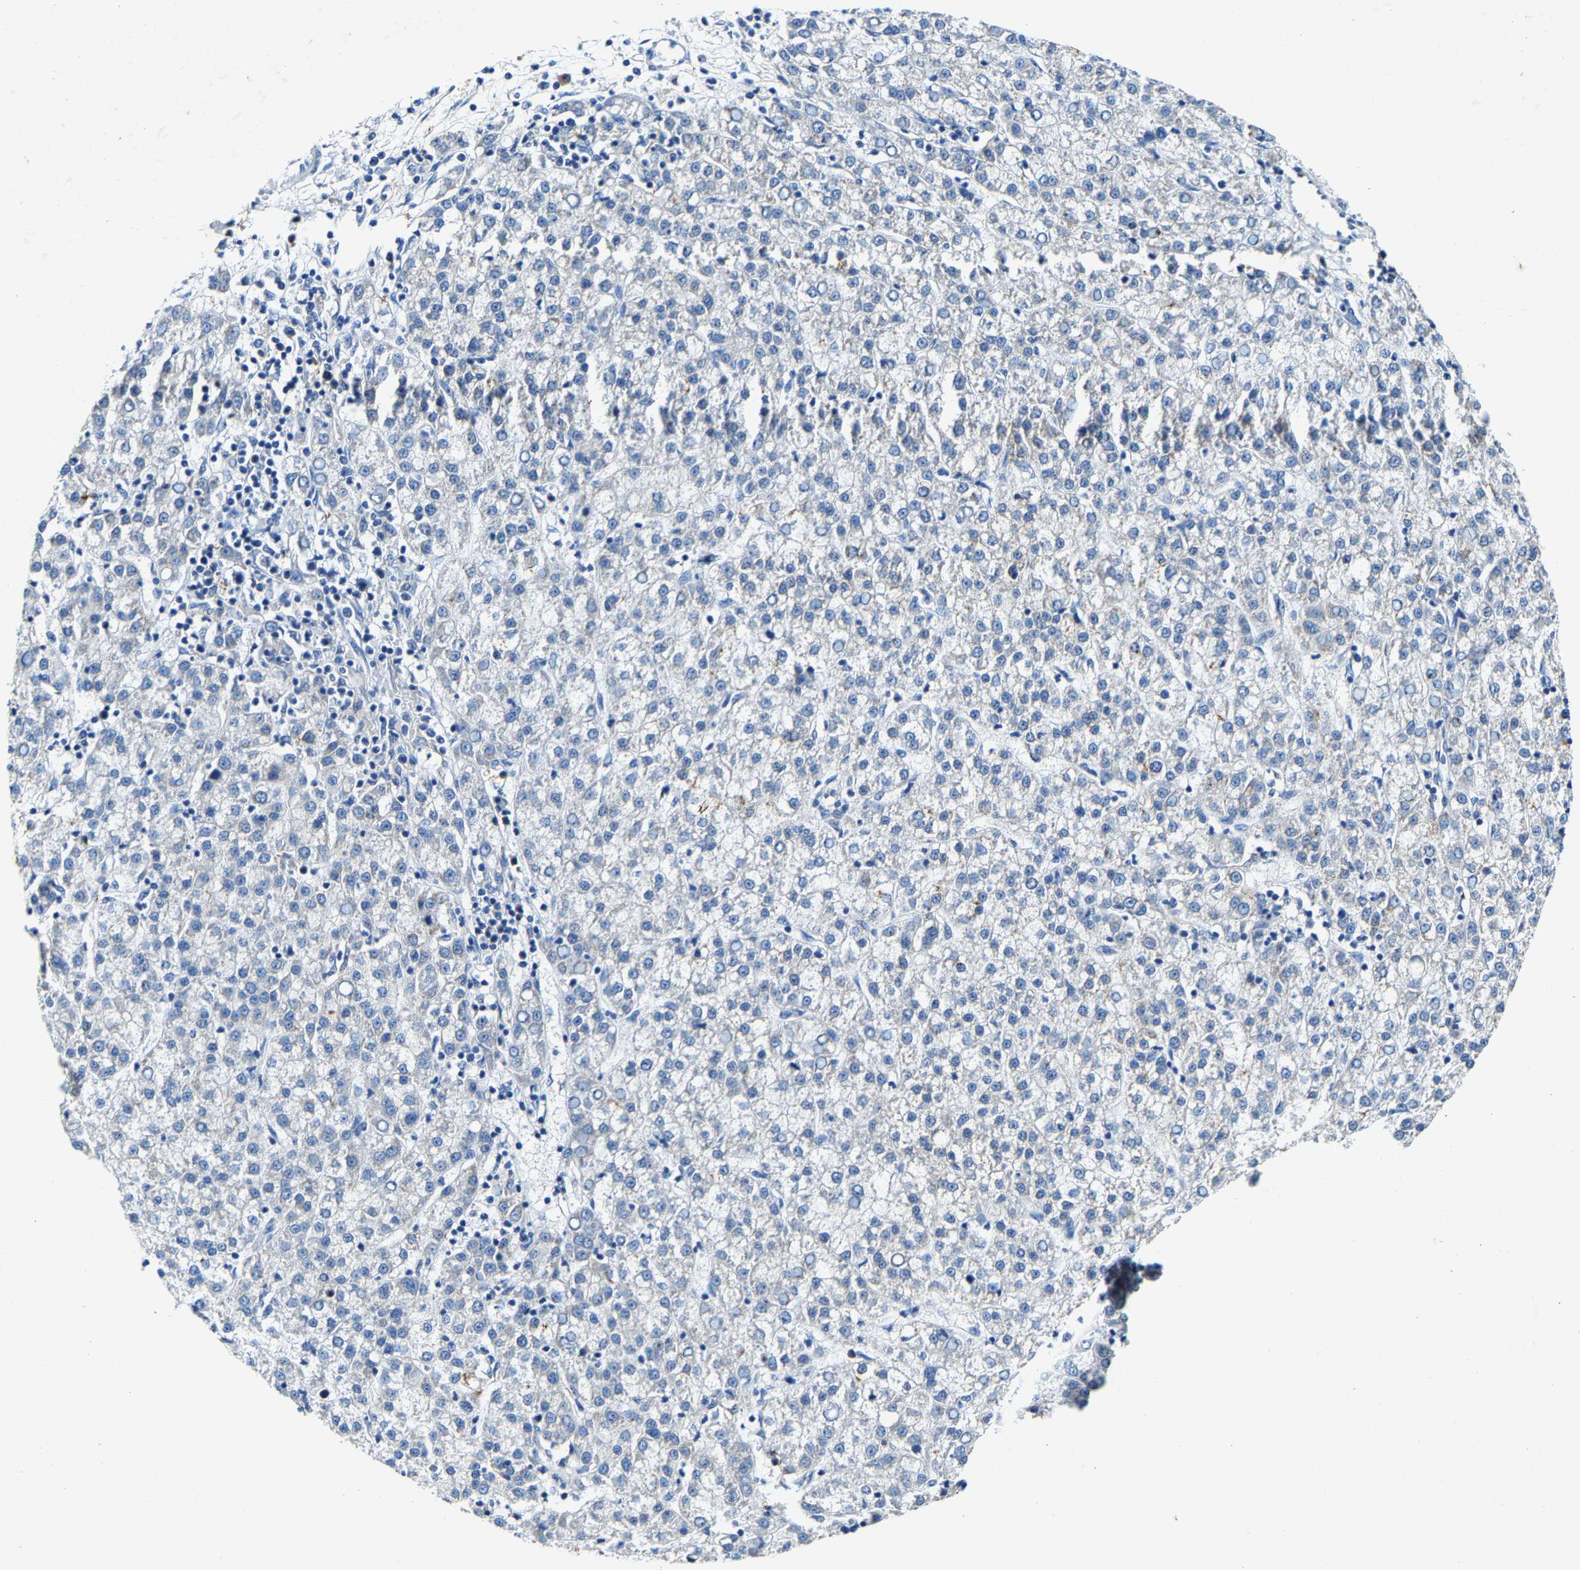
{"staining": {"intensity": "negative", "quantity": "none", "location": "none"}, "tissue": "liver cancer", "cell_type": "Tumor cells", "image_type": "cancer", "snomed": [{"axis": "morphology", "description": "Carcinoma, Hepatocellular, NOS"}, {"axis": "topography", "description": "Liver"}], "caption": "This is an IHC photomicrograph of human hepatocellular carcinoma (liver). There is no positivity in tumor cells.", "gene": "SLC25A25", "patient": {"sex": "female", "age": 58}}